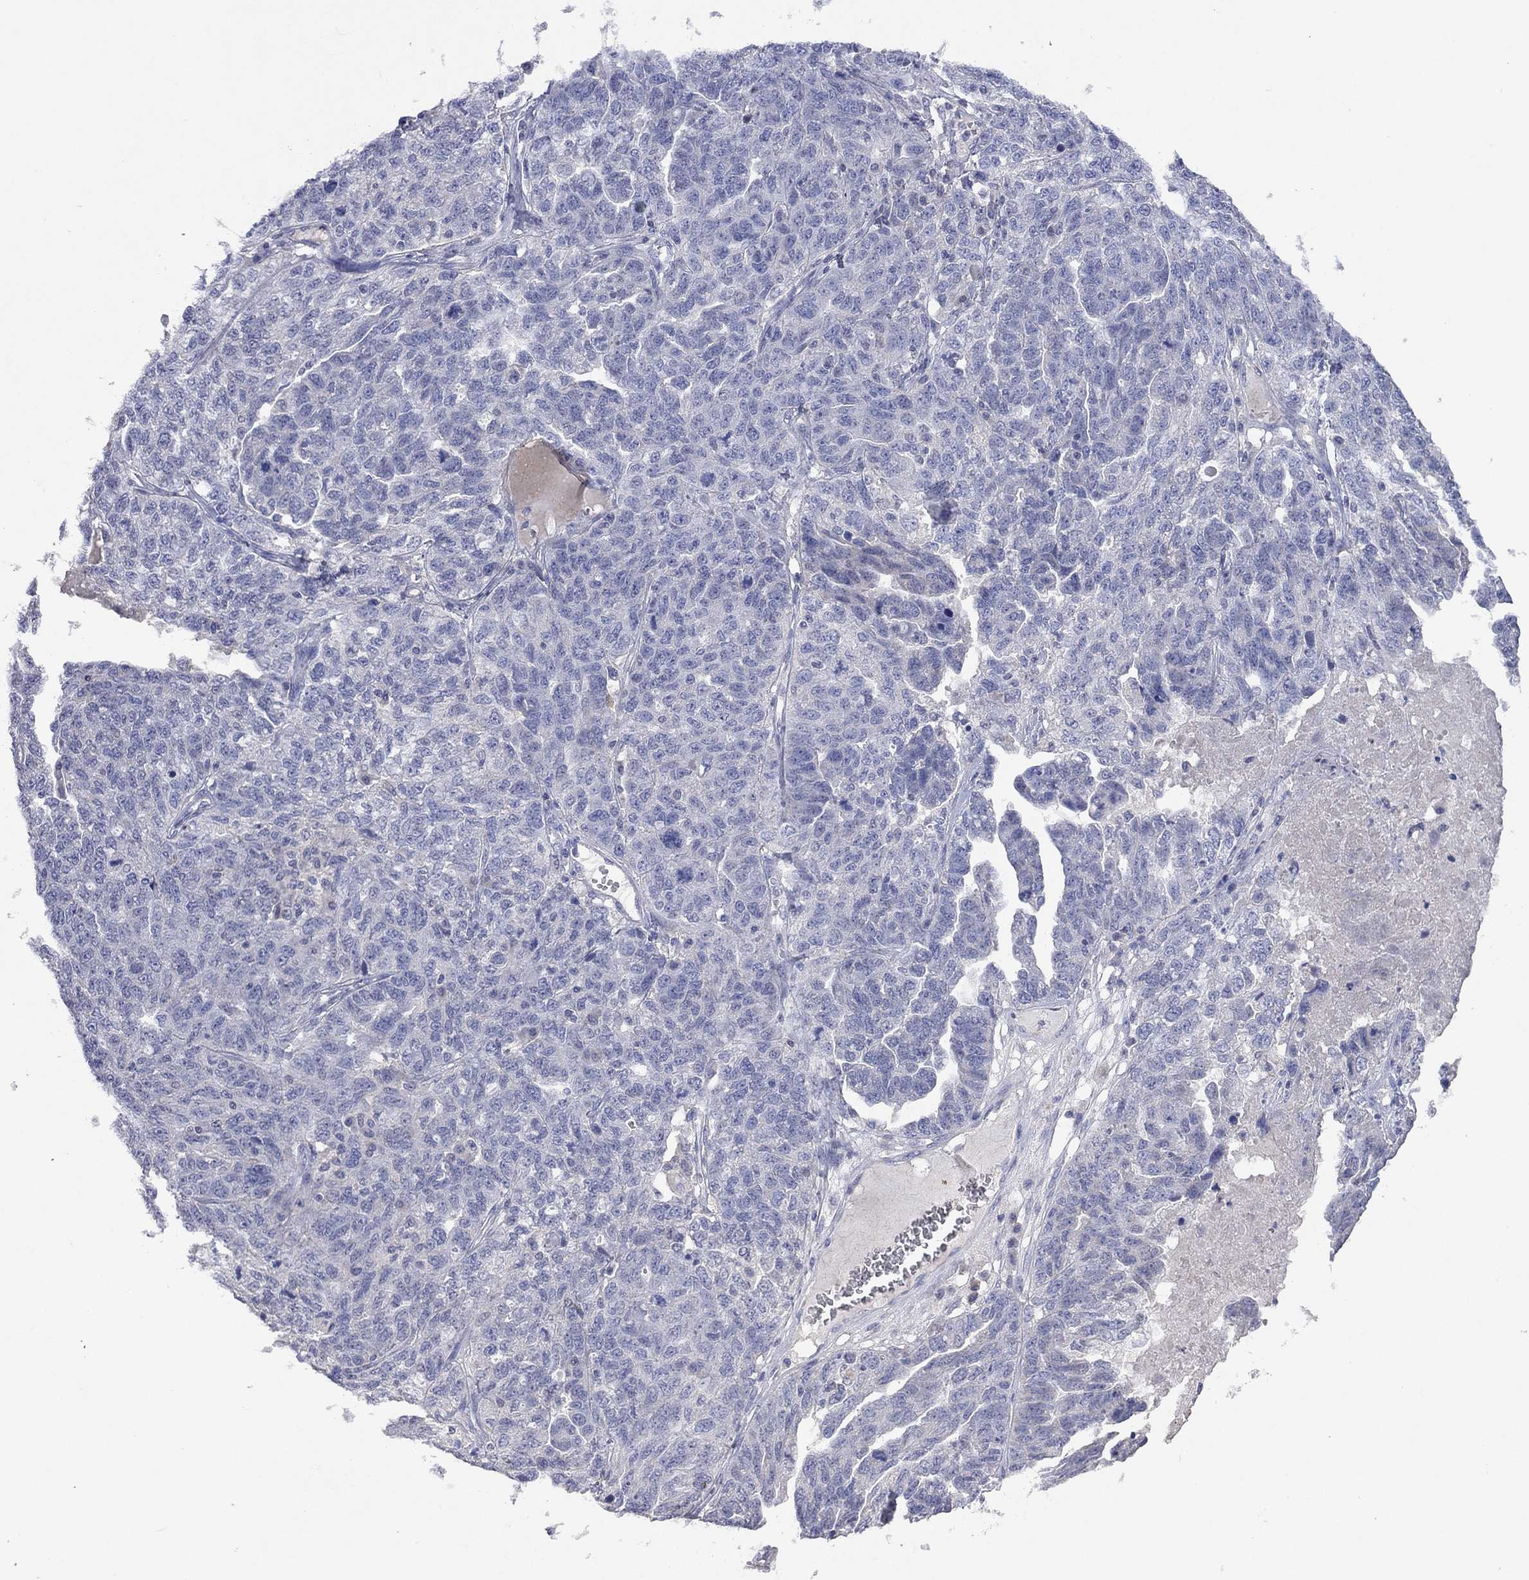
{"staining": {"intensity": "negative", "quantity": "none", "location": "none"}, "tissue": "ovarian cancer", "cell_type": "Tumor cells", "image_type": "cancer", "snomed": [{"axis": "morphology", "description": "Cystadenocarcinoma, serous, NOS"}, {"axis": "topography", "description": "Ovary"}], "caption": "Immunohistochemistry (IHC) micrograph of neoplastic tissue: human ovarian cancer (serous cystadenocarcinoma) stained with DAB (3,3'-diaminobenzidine) reveals no significant protein expression in tumor cells.", "gene": "MMP13", "patient": {"sex": "female", "age": 71}}